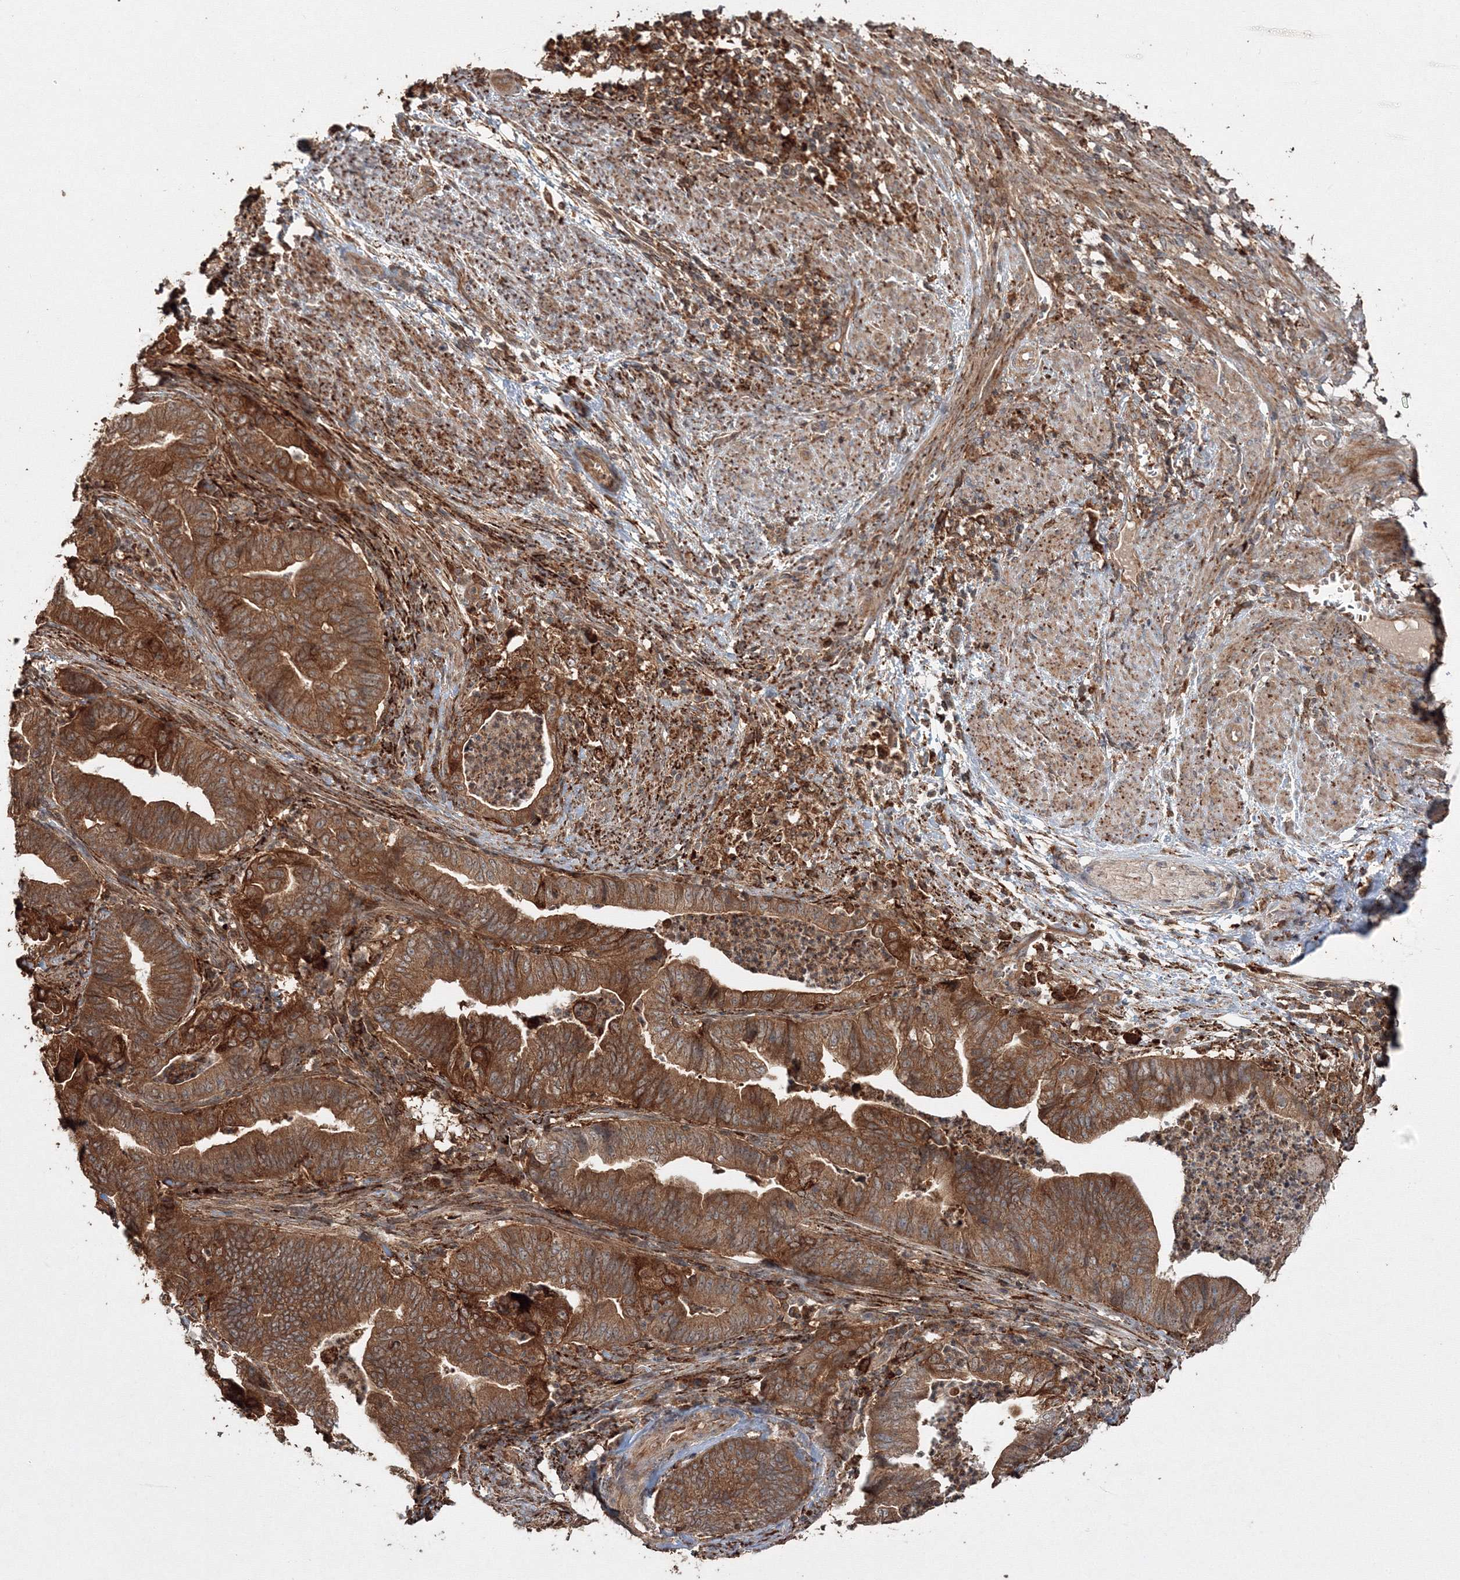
{"staining": {"intensity": "strong", "quantity": ">75%", "location": "cytoplasmic/membranous"}, "tissue": "endometrial cancer", "cell_type": "Tumor cells", "image_type": "cancer", "snomed": [{"axis": "morphology", "description": "Polyp, NOS"}, {"axis": "morphology", "description": "Adenocarcinoma, NOS"}, {"axis": "morphology", "description": "Adenoma, NOS"}, {"axis": "topography", "description": "Endometrium"}], "caption": "A photomicrograph of human adenoma (endometrial) stained for a protein exhibits strong cytoplasmic/membranous brown staining in tumor cells.", "gene": "DDO", "patient": {"sex": "female", "age": 79}}